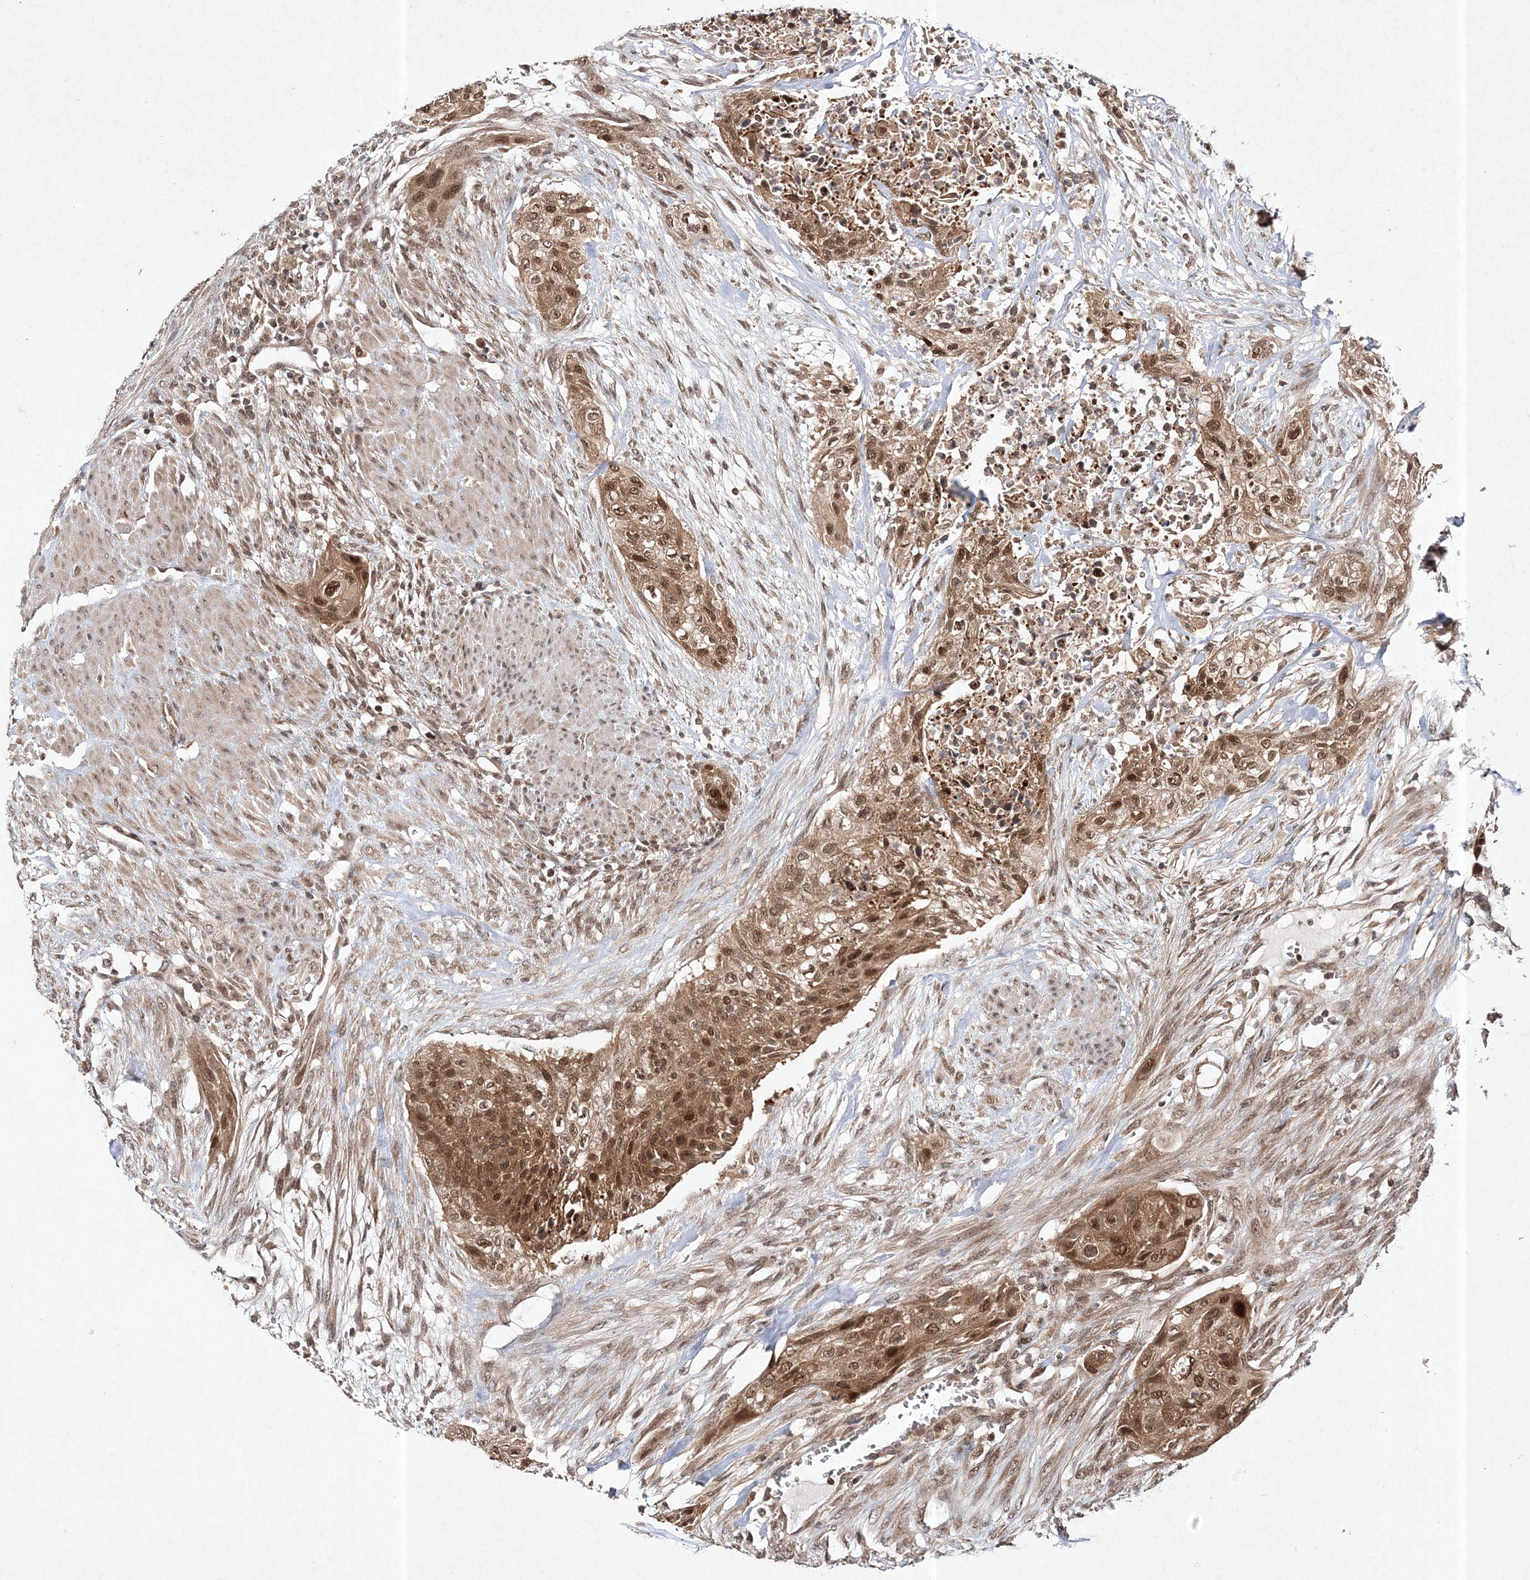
{"staining": {"intensity": "moderate", "quantity": ">75%", "location": "cytoplasmic/membranous,nuclear"}, "tissue": "urothelial cancer", "cell_type": "Tumor cells", "image_type": "cancer", "snomed": [{"axis": "morphology", "description": "Urothelial carcinoma, High grade"}, {"axis": "topography", "description": "Urinary bladder"}], "caption": "Tumor cells exhibit moderate cytoplasmic/membranous and nuclear positivity in about >75% of cells in urothelial cancer.", "gene": "NIF3L1", "patient": {"sex": "male", "age": 35}}